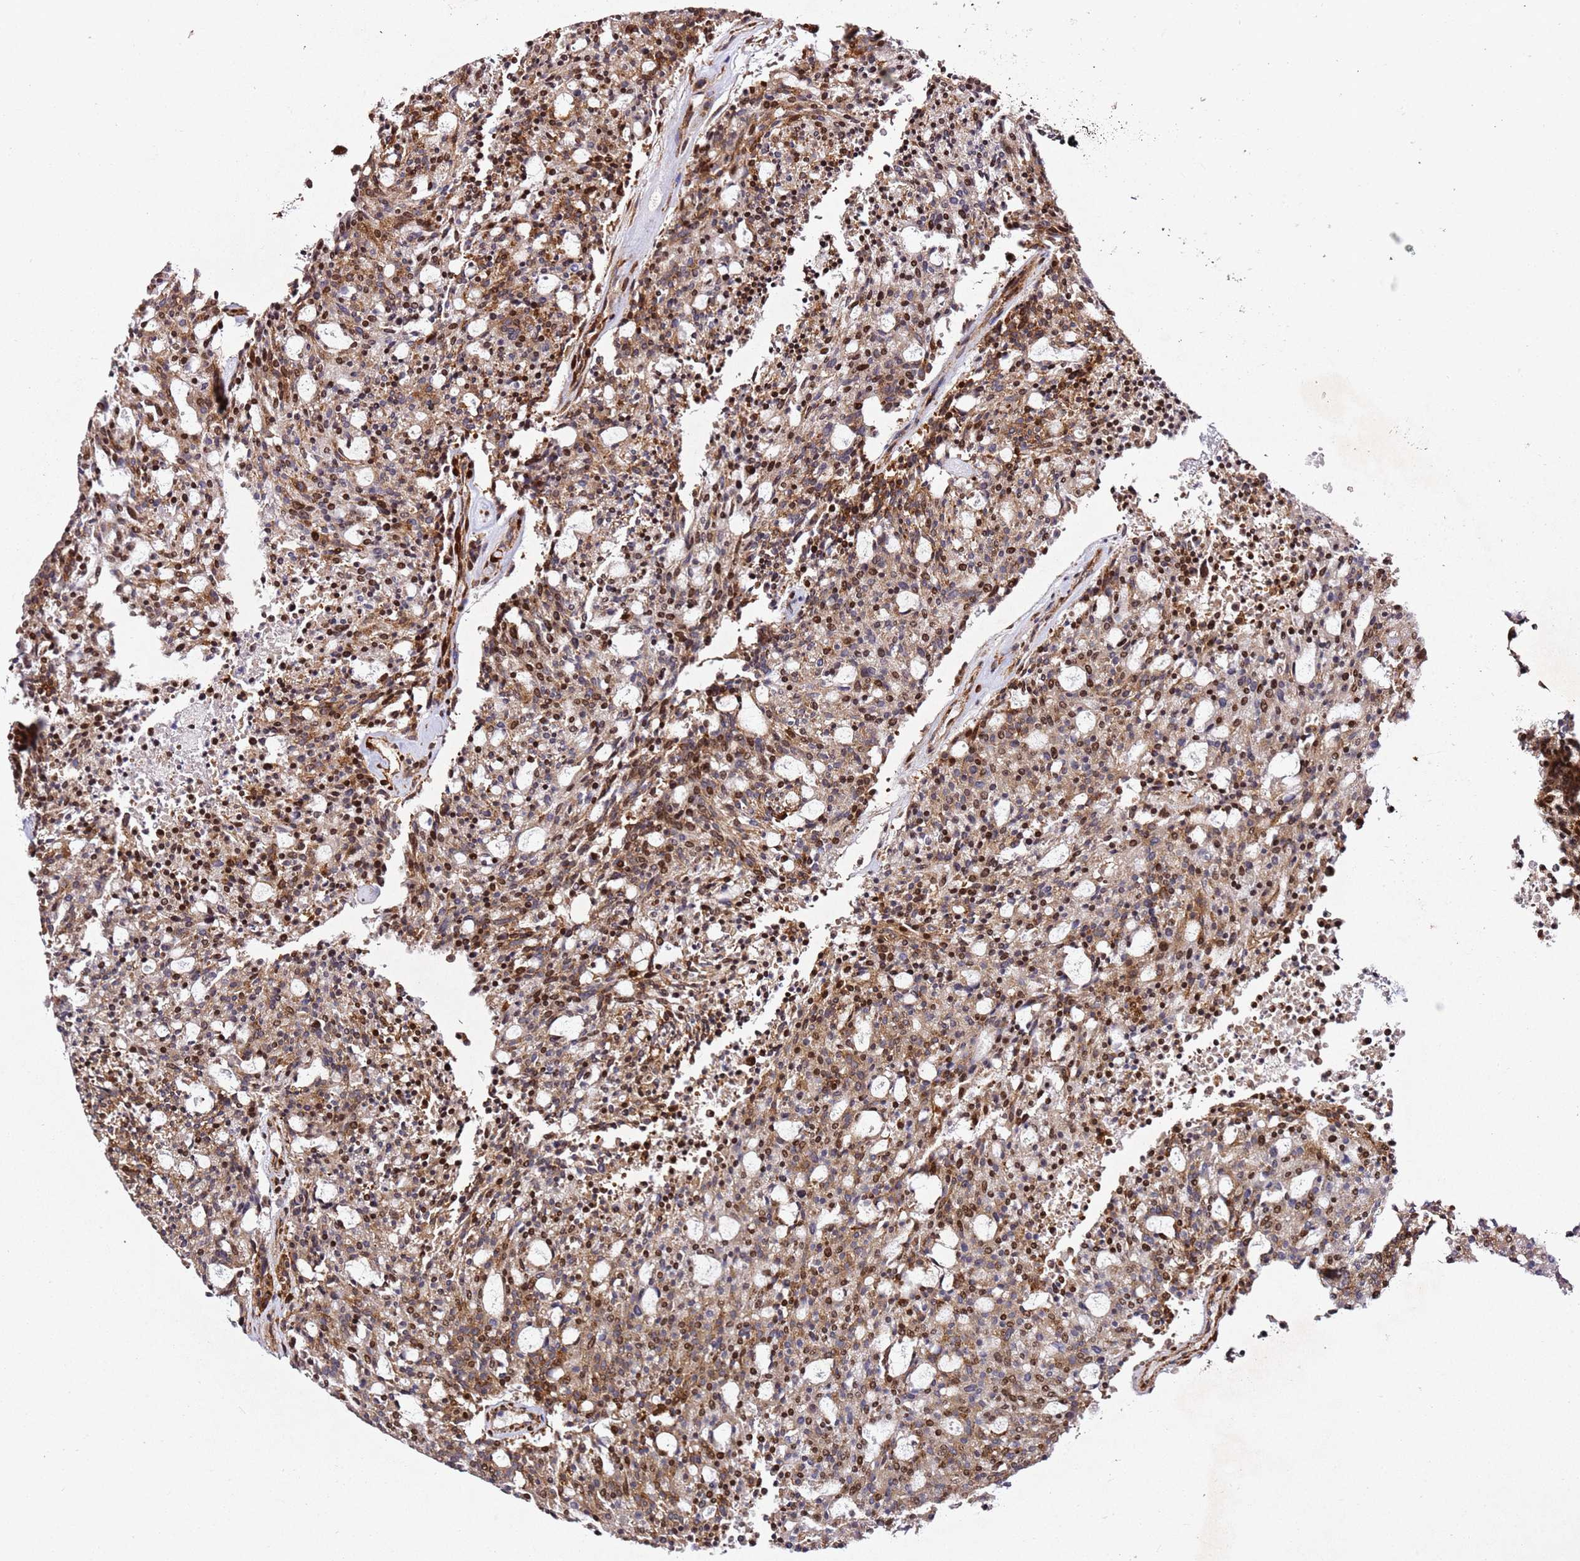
{"staining": {"intensity": "moderate", "quantity": ">75%", "location": "cytoplasmic/membranous"}, "tissue": "carcinoid", "cell_type": "Tumor cells", "image_type": "cancer", "snomed": [{"axis": "morphology", "description": "Carcinoid, malignant, NOS"}, {"axis": "topography", "description": "Pancreas"}], "caption": "DAB (3,3'-diaminobenzidine) immunohistochemical staining of carcinoid exhibits moderate cytoplasmic/membranous protein positivity in about >75% of tumor cells.", "gene": "ZNF296", "patient": {"sex": "female", "age": 54}}